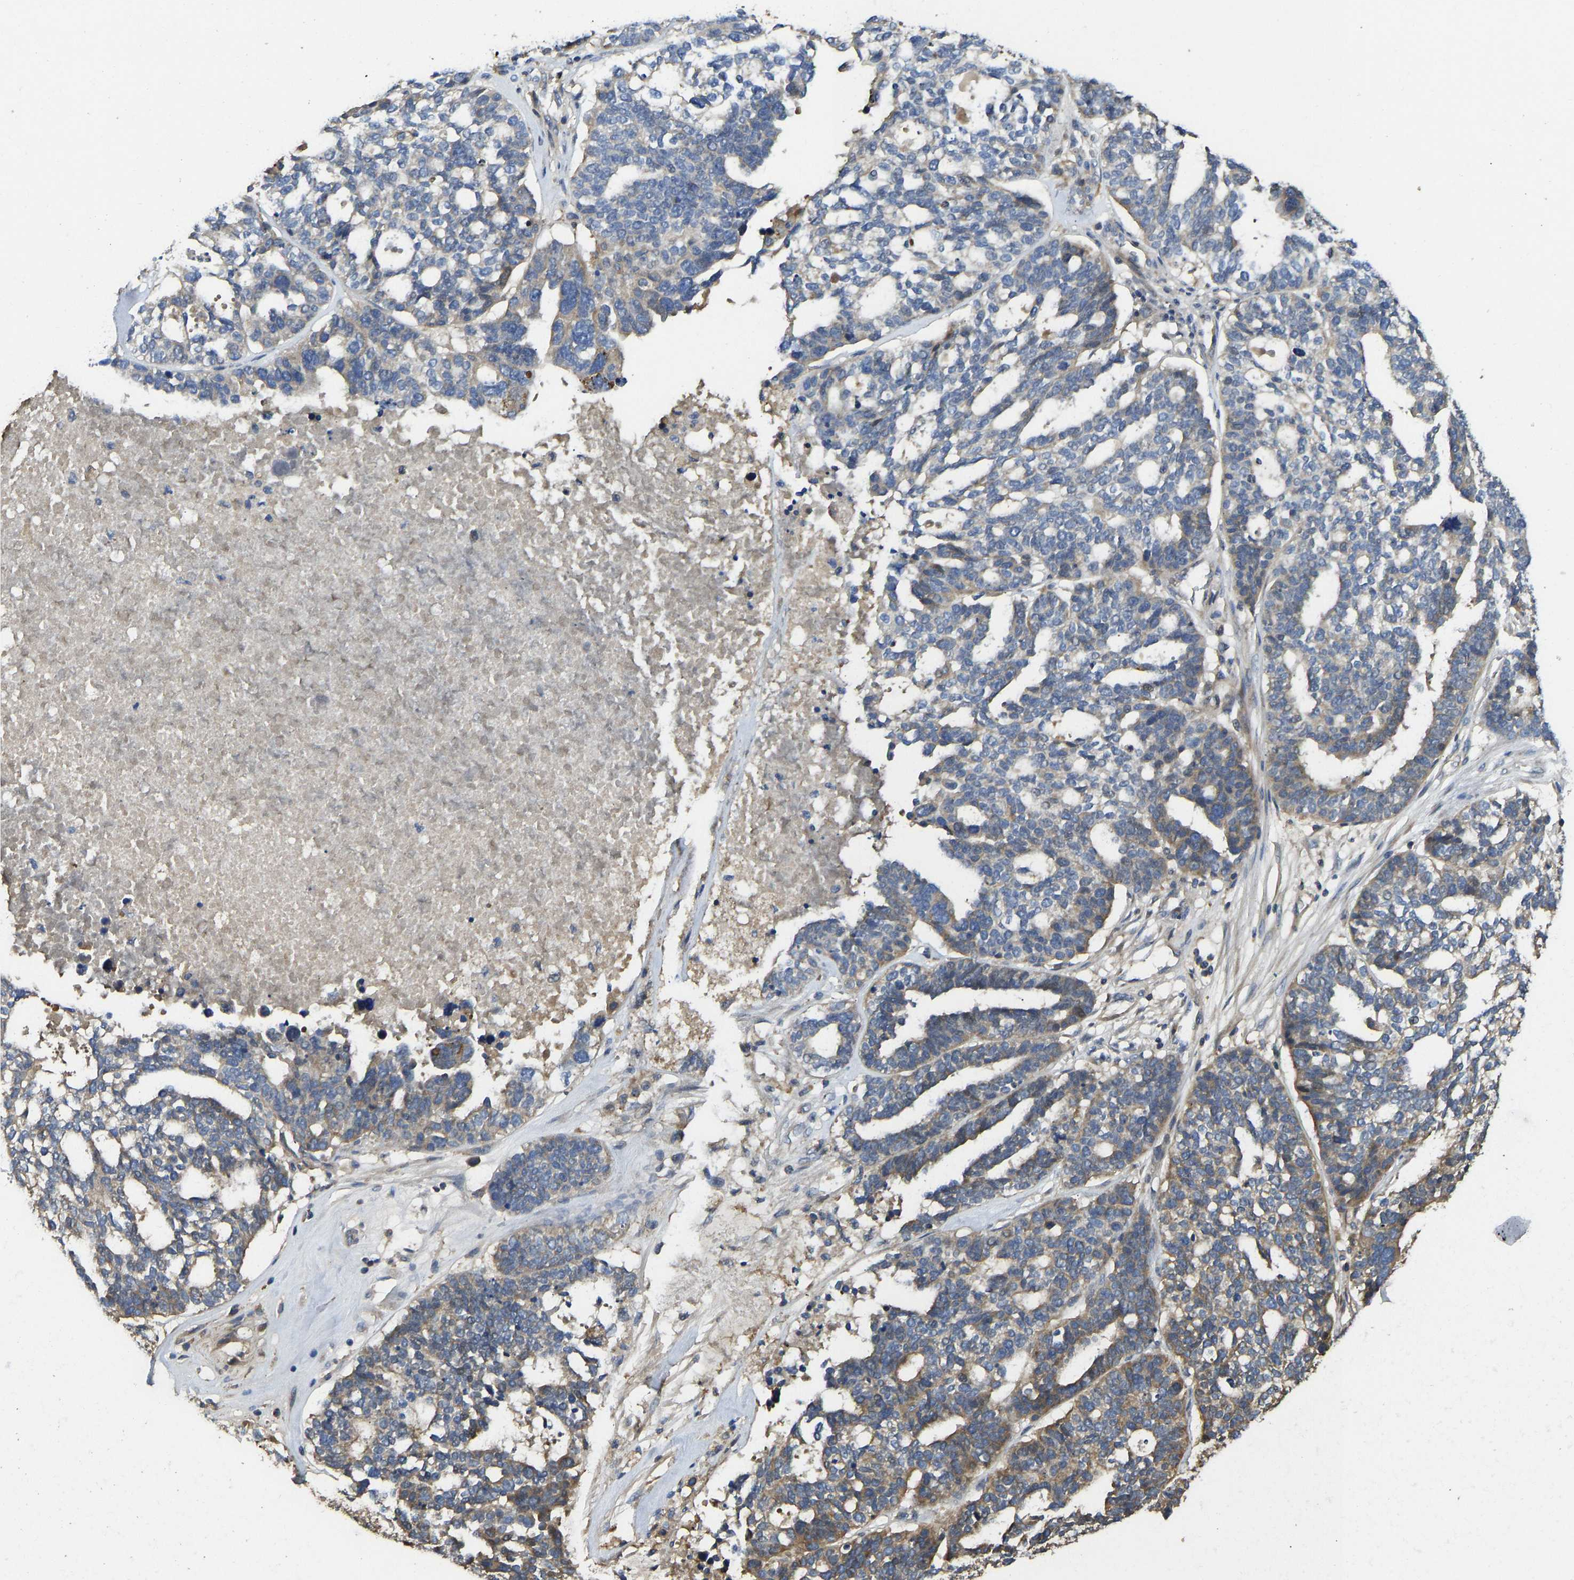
{"staining": {"intensity": "moderate", "quantity": "<25%", "location": "cytoplasmic/membranous"}, "tissue": "ovarian cancer", "cell_type": "Tumor cells", "image_type": "cancer", "snomed": [{"axis": "morphology", "description": "Cystadenocarcinoma, serous, NOS"}, {"axis": "topography", "description": "Ovary"}], "caption": "Ovarian cancer stained for a protein (brown) demonstrates moderate cytoplasmic/membranous positive expression in about <25% of tumor cells.", "gene": "VCPKMT", "patient": {"sex": "female", "age": 59}}